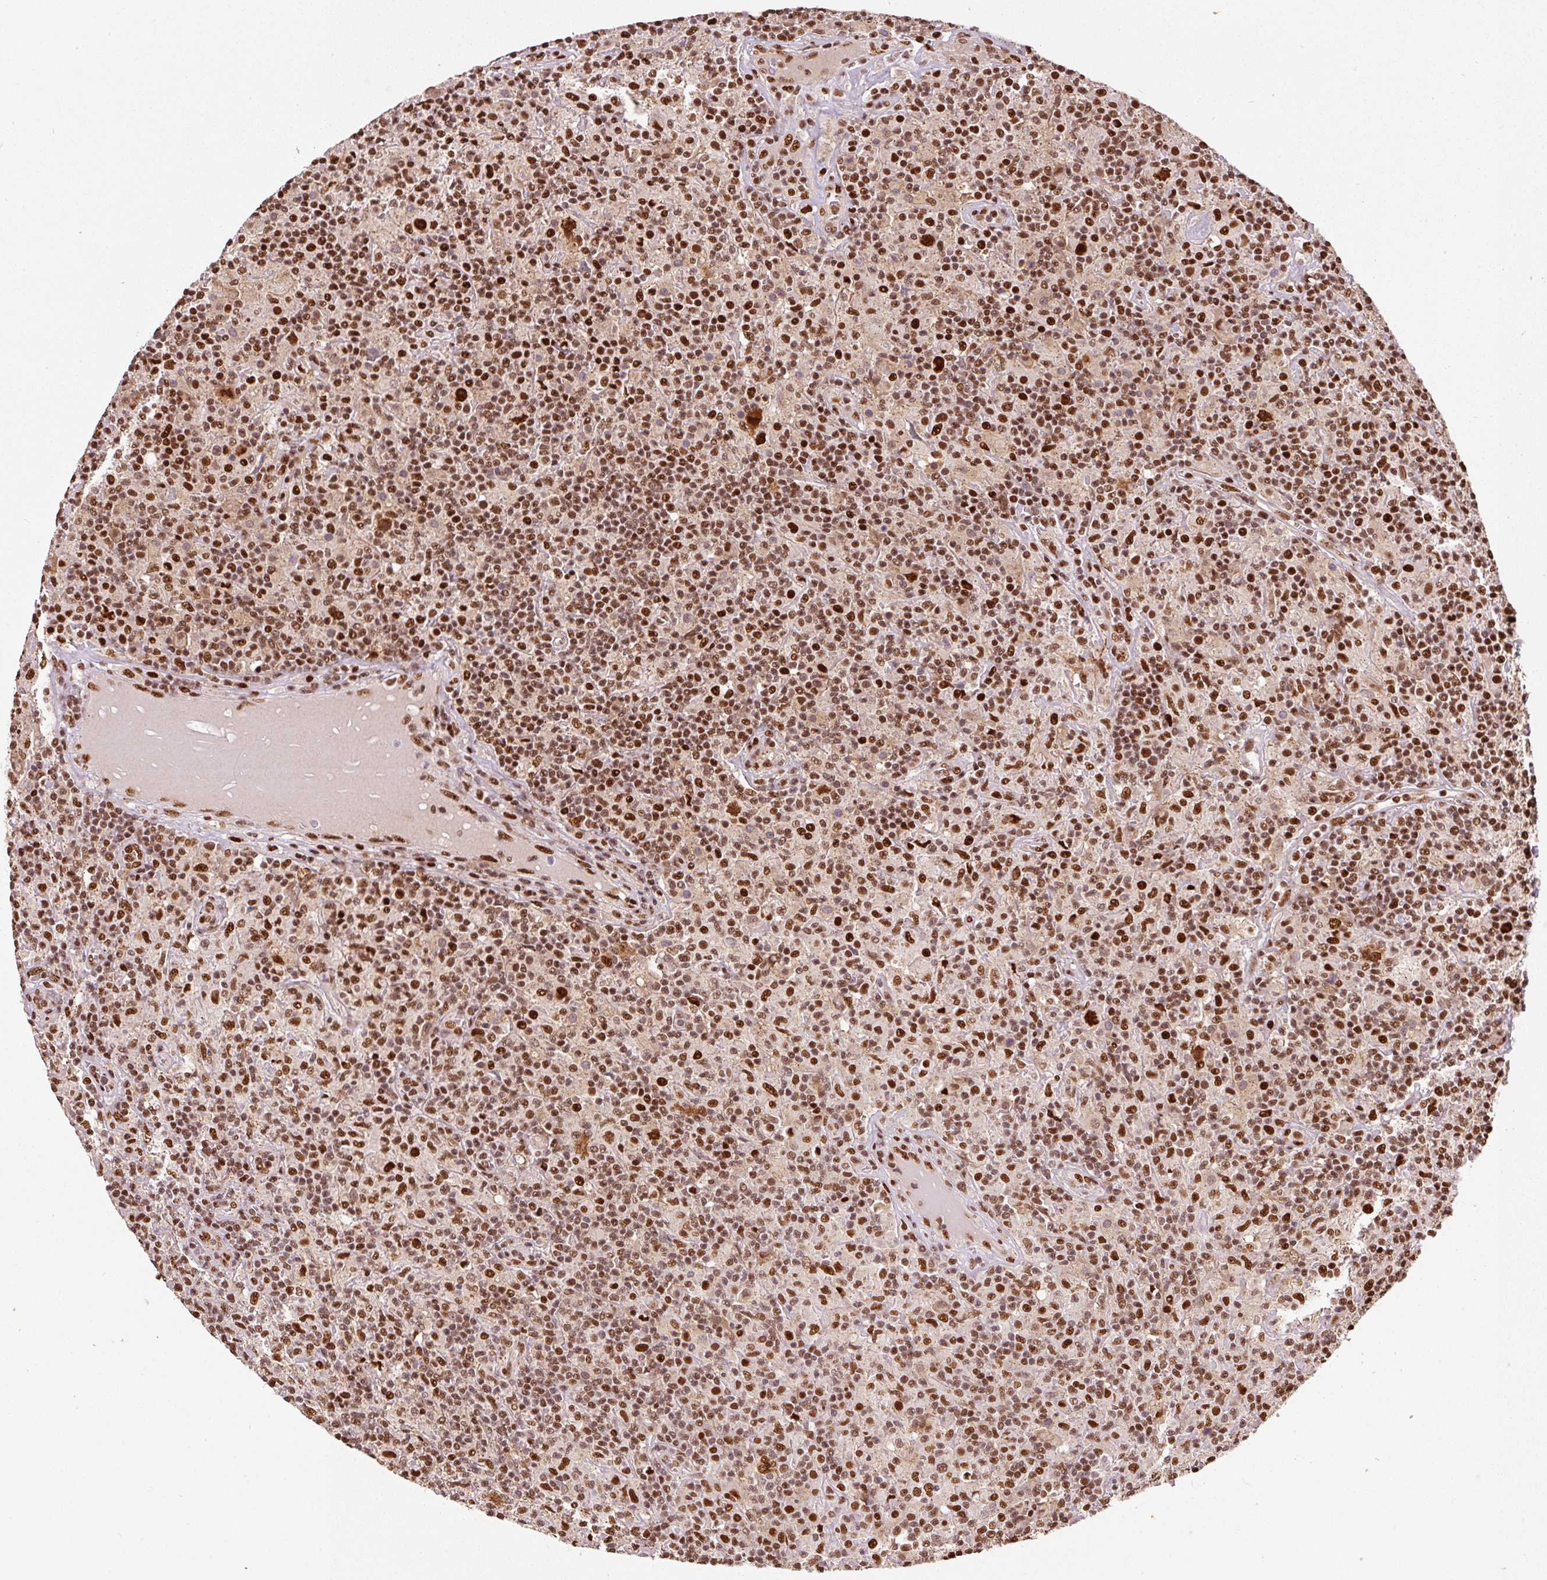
{"staining": {"intensity": "strong", "quantity": ">75%", "location": "nuclear"}, "tissue": "lymphoma", "cell_type": "Tumor cells", "image_type": "cancer", "snomed": [{"axis": "morphology", "description": "Hodgkin's disease, NOS"}, {"axis": "topography", "description": "Lymph node"}], "caption": "Lymphoma stained with a protein marker demonstrates strong staining in tumor cells.", "gene": "GPR139", "patient": {"sex": "male", "age": 70}}